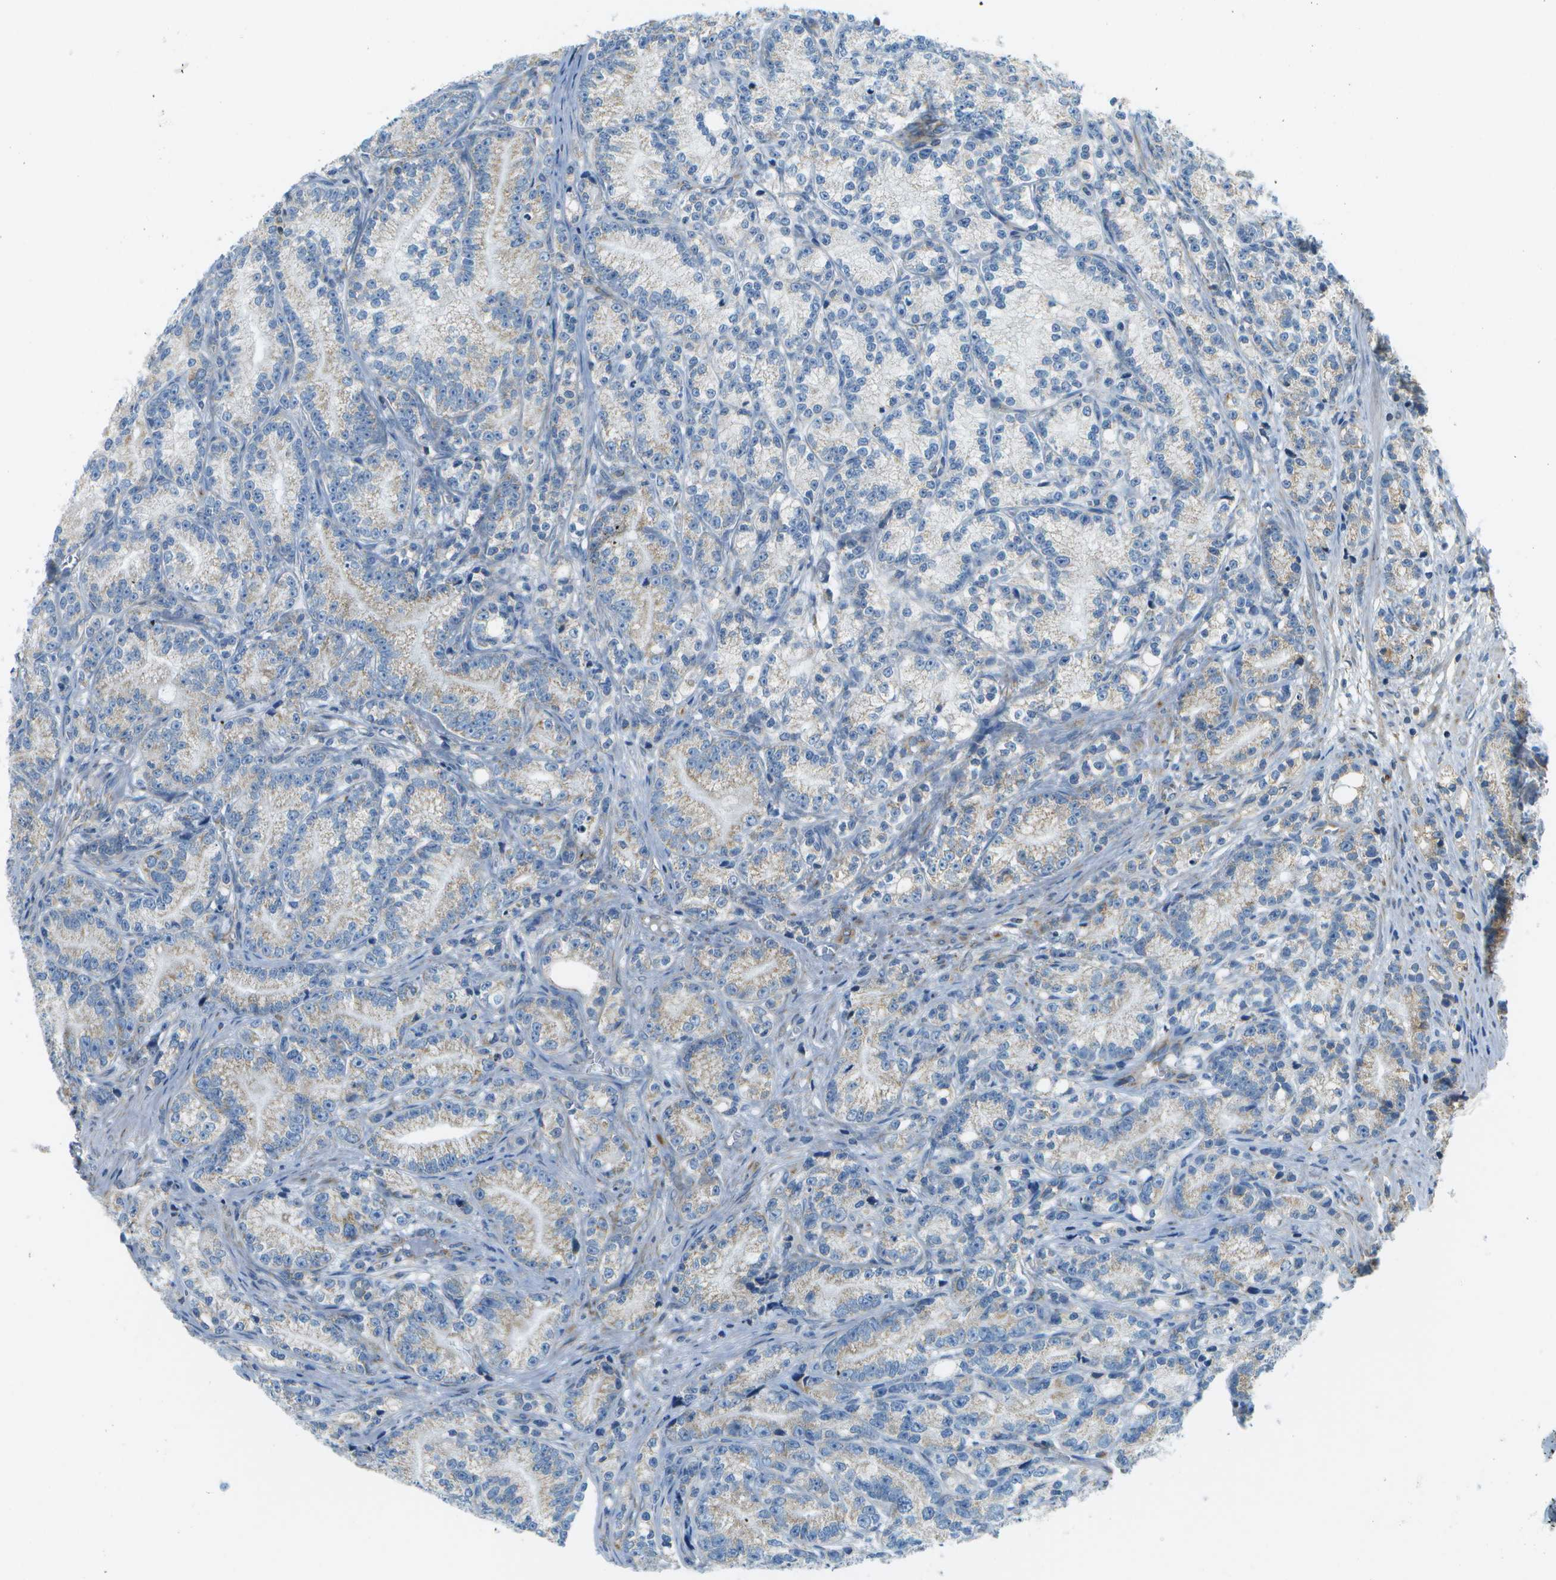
{"staining": {"intensity": "weak", "quantity": "<25%", "location": "cytoplasmic/membranous"}, "tissue": "prostate cancer", "cell_type": "Tumor cells", "image_type": "cancer", "snomed": [{"axis": "morphology", "description": "Adenocarcinoma, Low grade"}, {"axis": "topography", "description": "Prostate"}], "caption": "The IHC micrograph has no significant staining in tumor cells of prostate cancer tissue.", "gene": "PTGIS", "patient": {"sex": "male", "age": 89}}